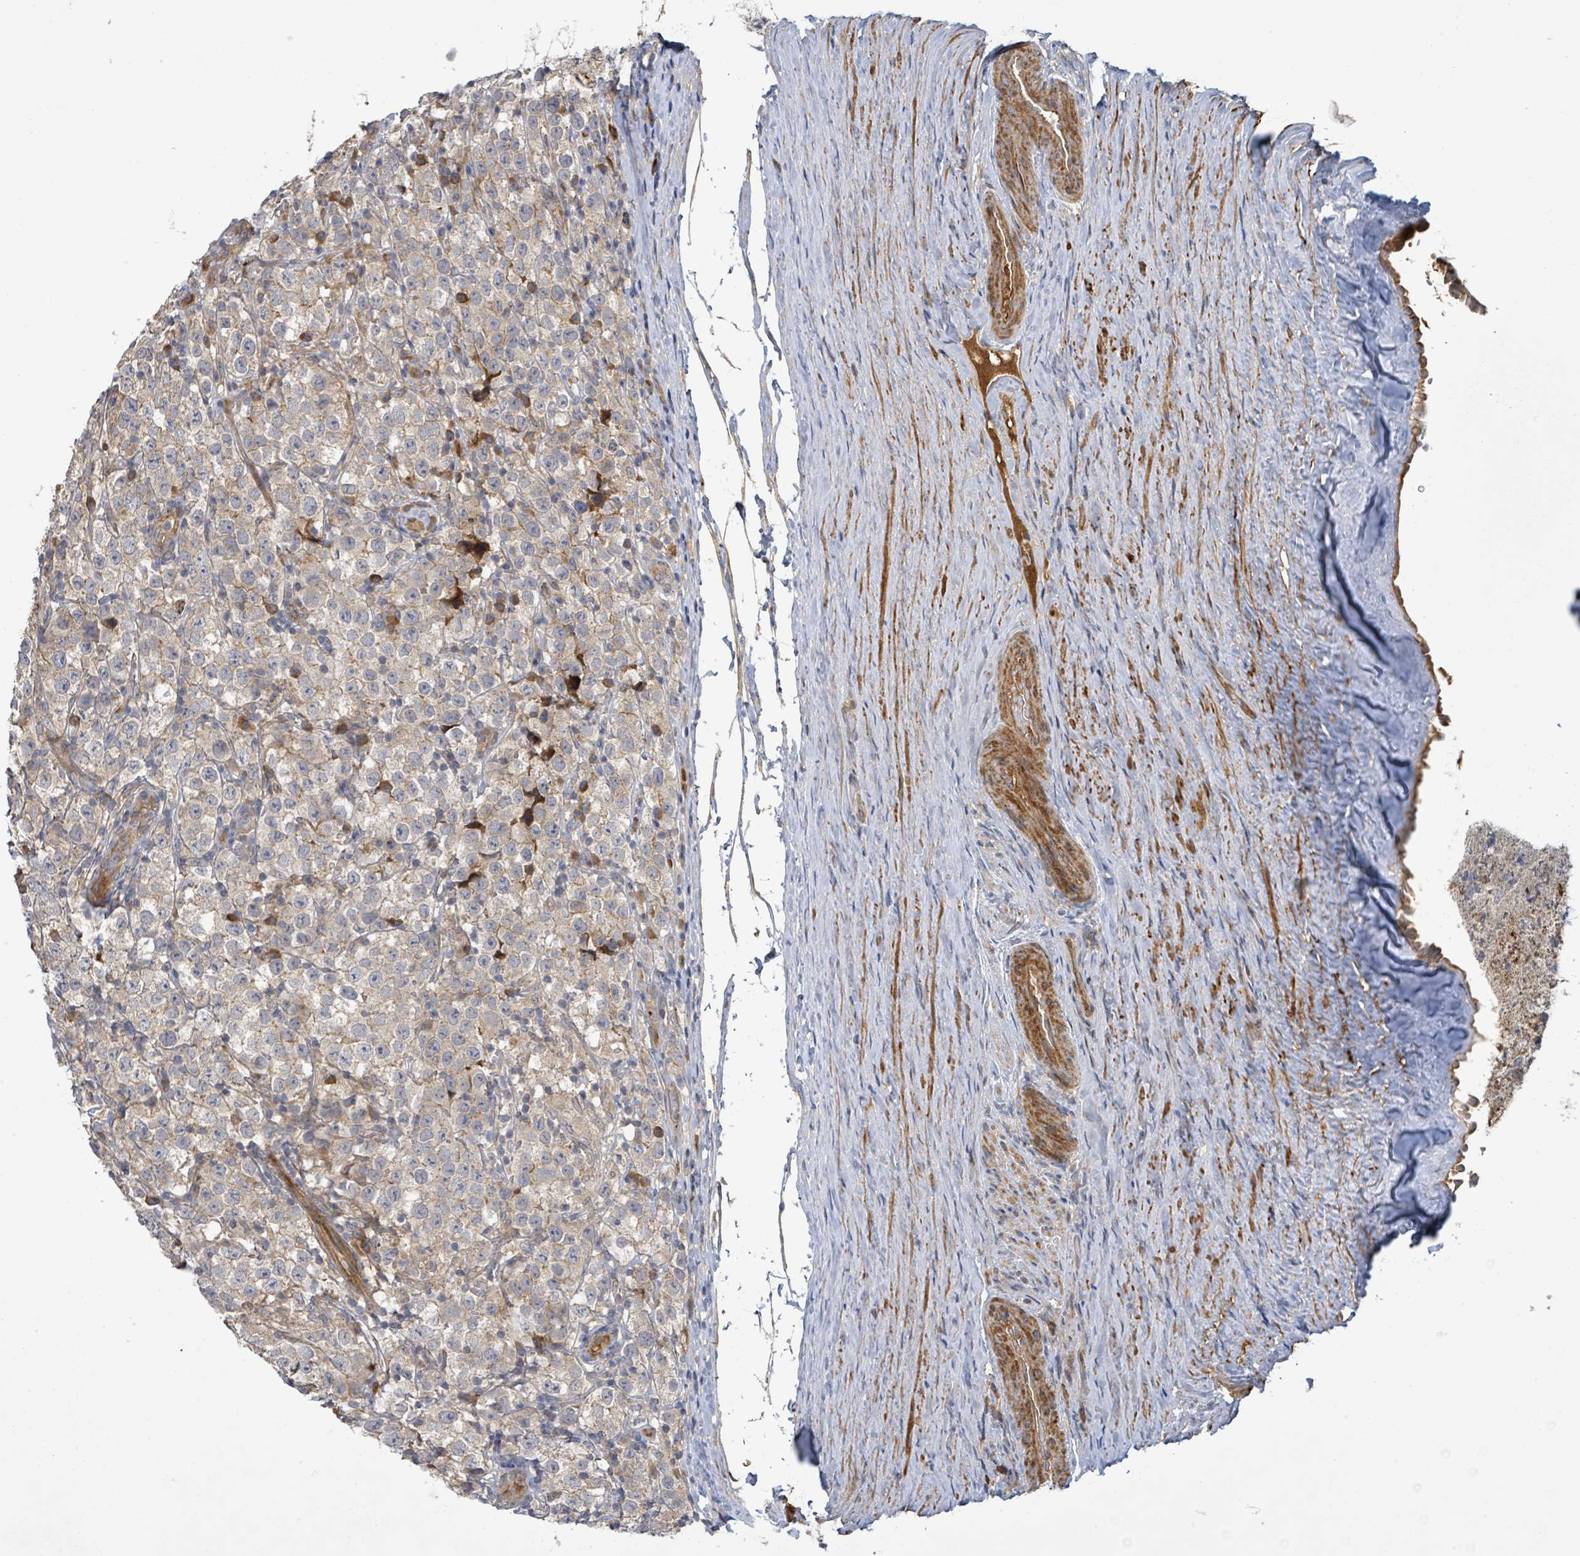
{"staining": {"intensity": "weak", "quantity": ">75%", "location": "cytoplasmic/membranous"}, "tissue": "testis cancer", "cell_type": "Tumor cells", "image_type": "cancer", "snomed": [{"axis": "morphology", "description": "Seminoma, NOS"}, {"axis": "morphology", "description": "Carcinoma, Embryonal, NOS"}, {"axis": "topography", "description": "Testis"}], "caption": "Immunohistochemistry staining of testis seminoma, which reveals low levels of weak cytoplasmic/membranous staining in about >75% of tumor cells indicating weak cytoplasmic/membranous protein positivity. The staining was performed using DAB (brown) for protein detection and nuclei were counterstained in hematoxylin (blue).", "gene": "STARD4", "patient": {"sex": "male", "age": 41}}